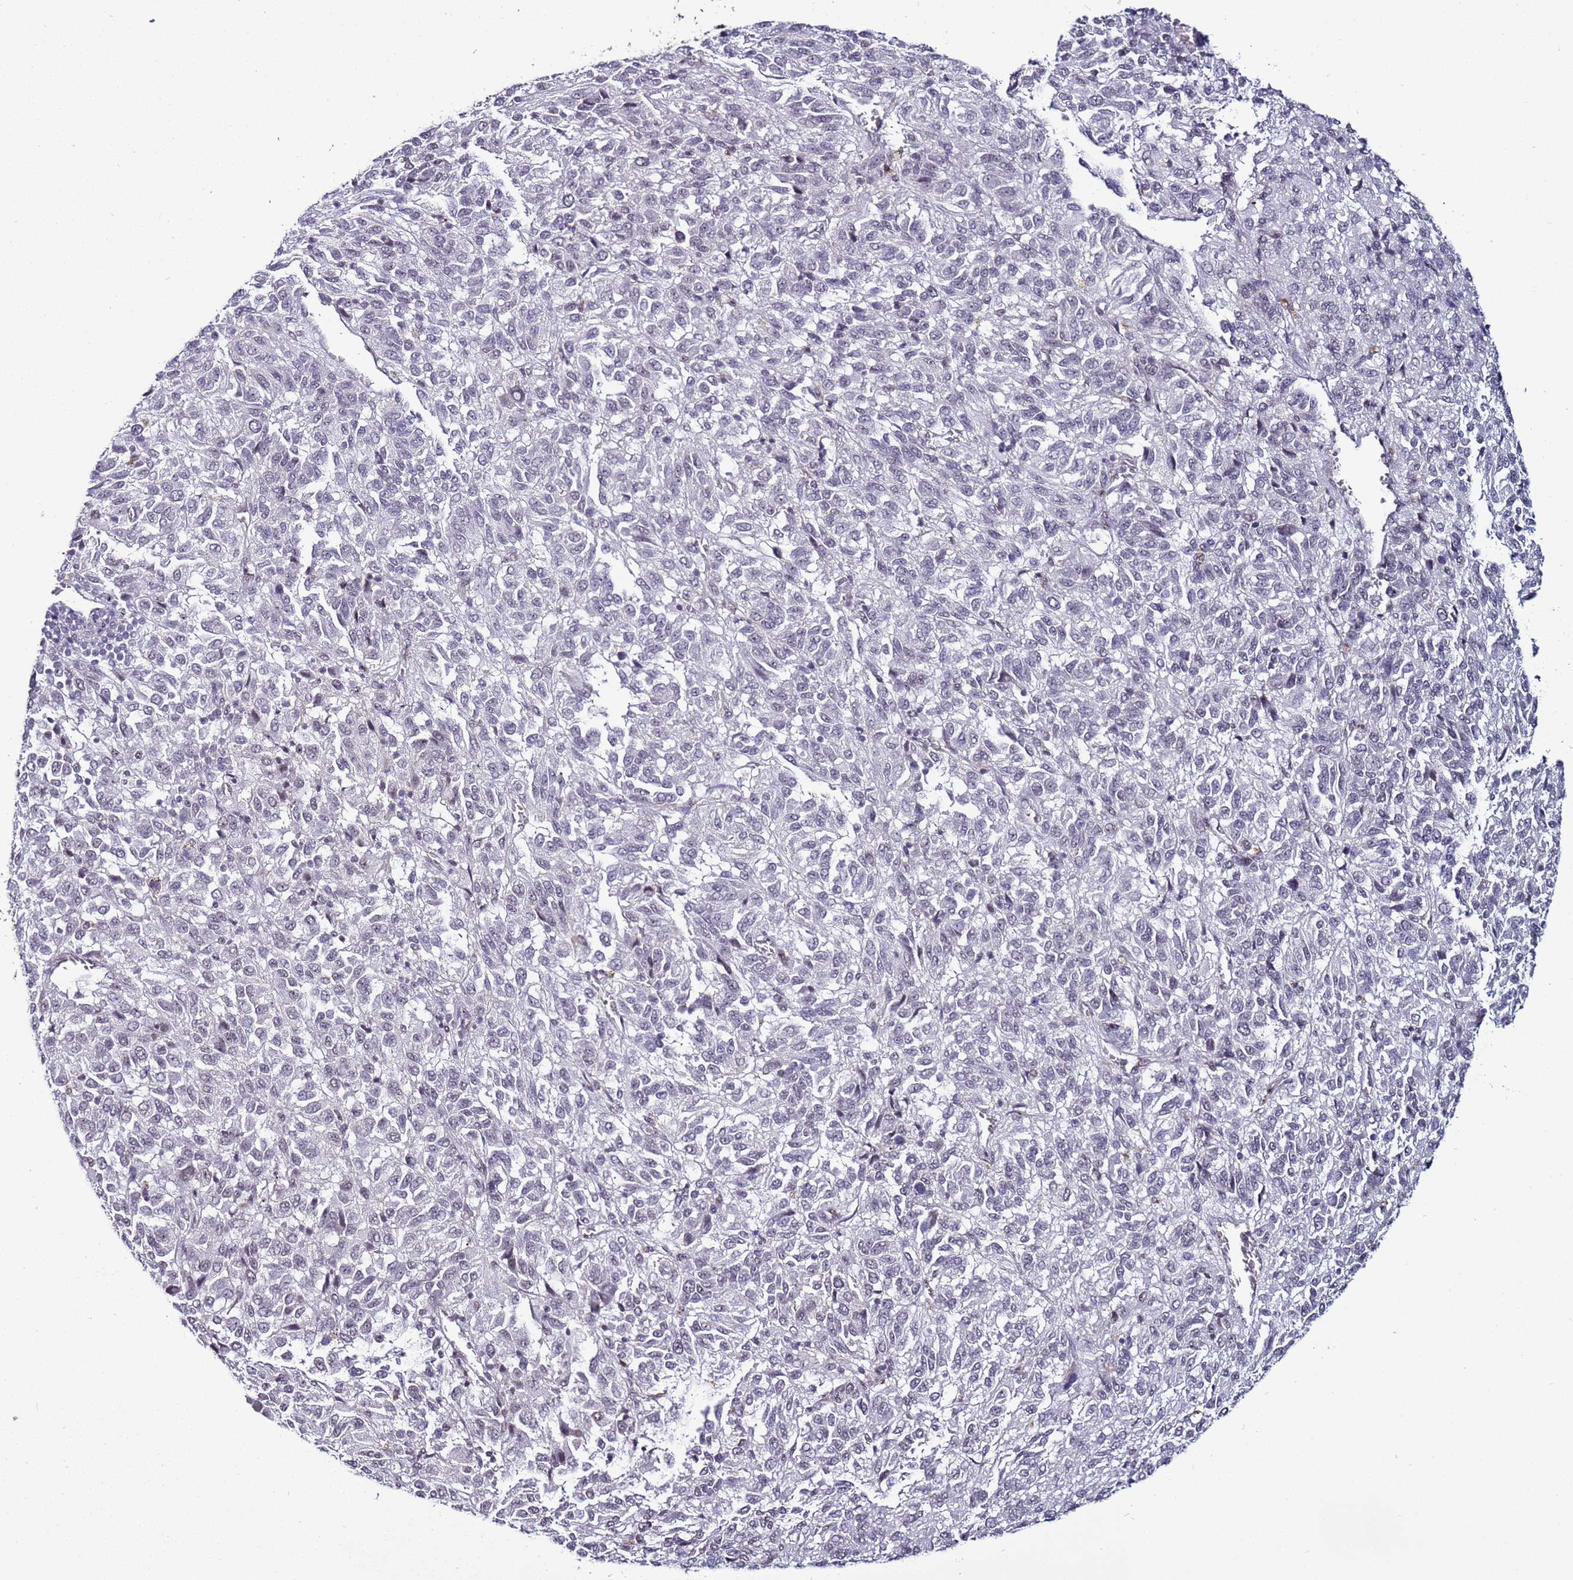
{"staining": {"intensity": "negative", "quantity": "none", "location": "none"}, "tissue": "melanoma", "cell_type": "Tumor cells", "image_type": "cancer", "snomed": [{"axis": "morphology", "description": "Malignant melanoma, Metastatic site"}, {"axis": "topography", "description": "Lung"}], "caption": "High magnification brightfield microscopy of malignant melanoma (metastatic site) stained with DAB (3,3'-diaminobenzidine) (brown) and counterstained with hematoxylin (blue): tumor cells show no significant positivity. (IHC, brightfield microscopy, high magnification).", "gene": "PSMA7", "patient": {"sex": "male", "age": 64}}